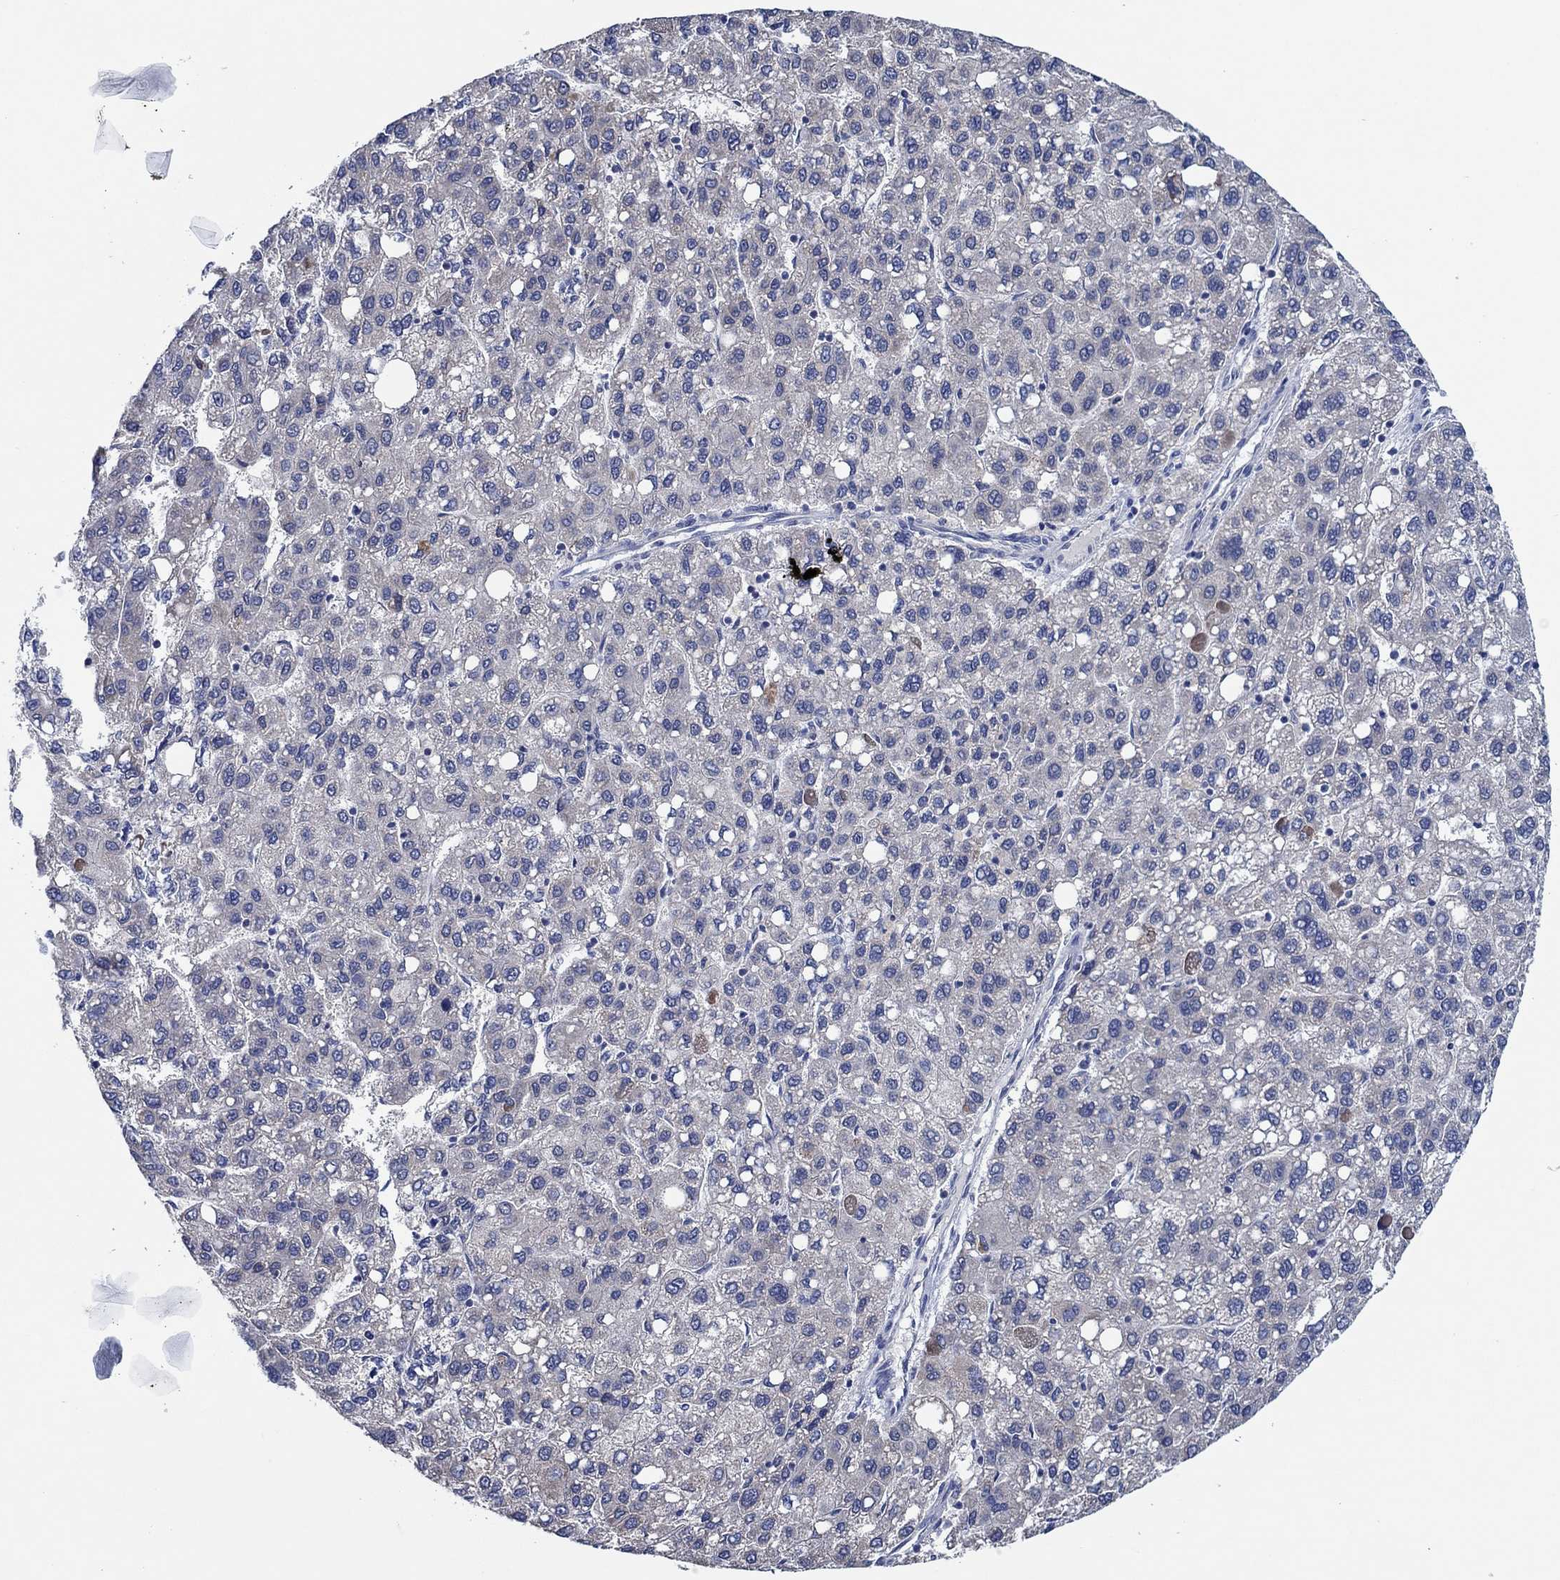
{"staining": {"intensity": "negative", "quantity": "none", "location": "none"}, "tissue": "liver cancer", "cell_type": "Tumor cells", "image_type": "cancer", "snomed": [{"axis": "morphology", "description": "Carcinoma, Hepatocellular, NOS"}, {"axis": "topography", "description": "Liver"}], "caption": "DAB (3,3'-diaminobenzidine) immunohistochemical staining of hepatocellular carcinoma (liver) shows no significant expression in tumor cells.", "gene": "PRRT3", "patient": {"sex": "female", "age": 82}}